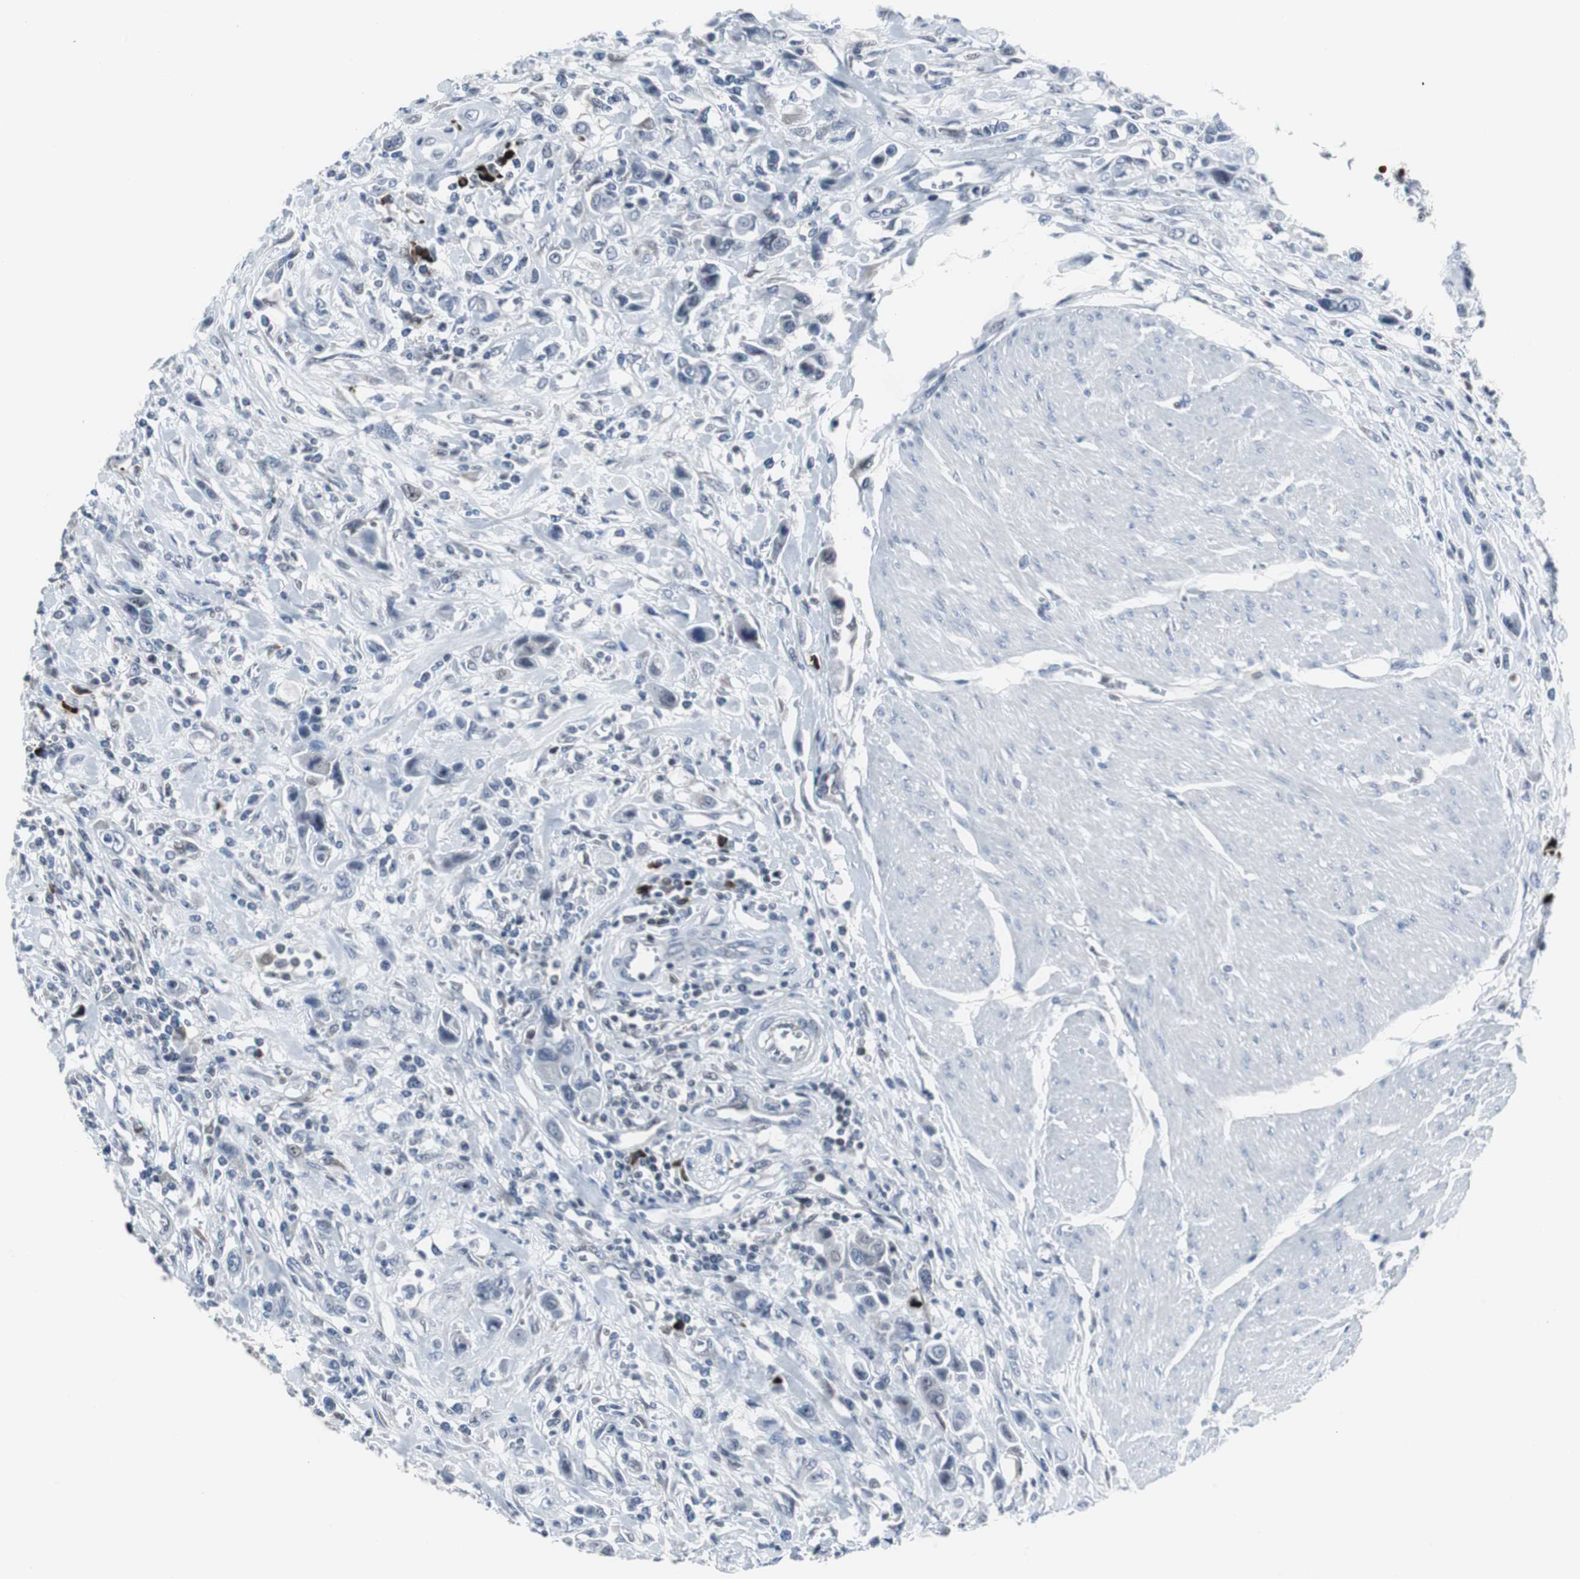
{"staining": {"intensity": "negative", "quantity": "none", "location": "none"}, "tissue": "urothelial cancer", "cell_type": "Tumor cells", "image_type": "cancer", "snomed": [{"axis": "morphology", "description": "Urothelial carcinoma, High grade"}, {"axis": "topography", "description": "Urinary bladder"}], "caption": "Image shows no significant protein positivity in tumor cells of high-grade urothelial carcinoma.", "gene": "DOK1", "patient": {"sex": "male", "age": 50}}